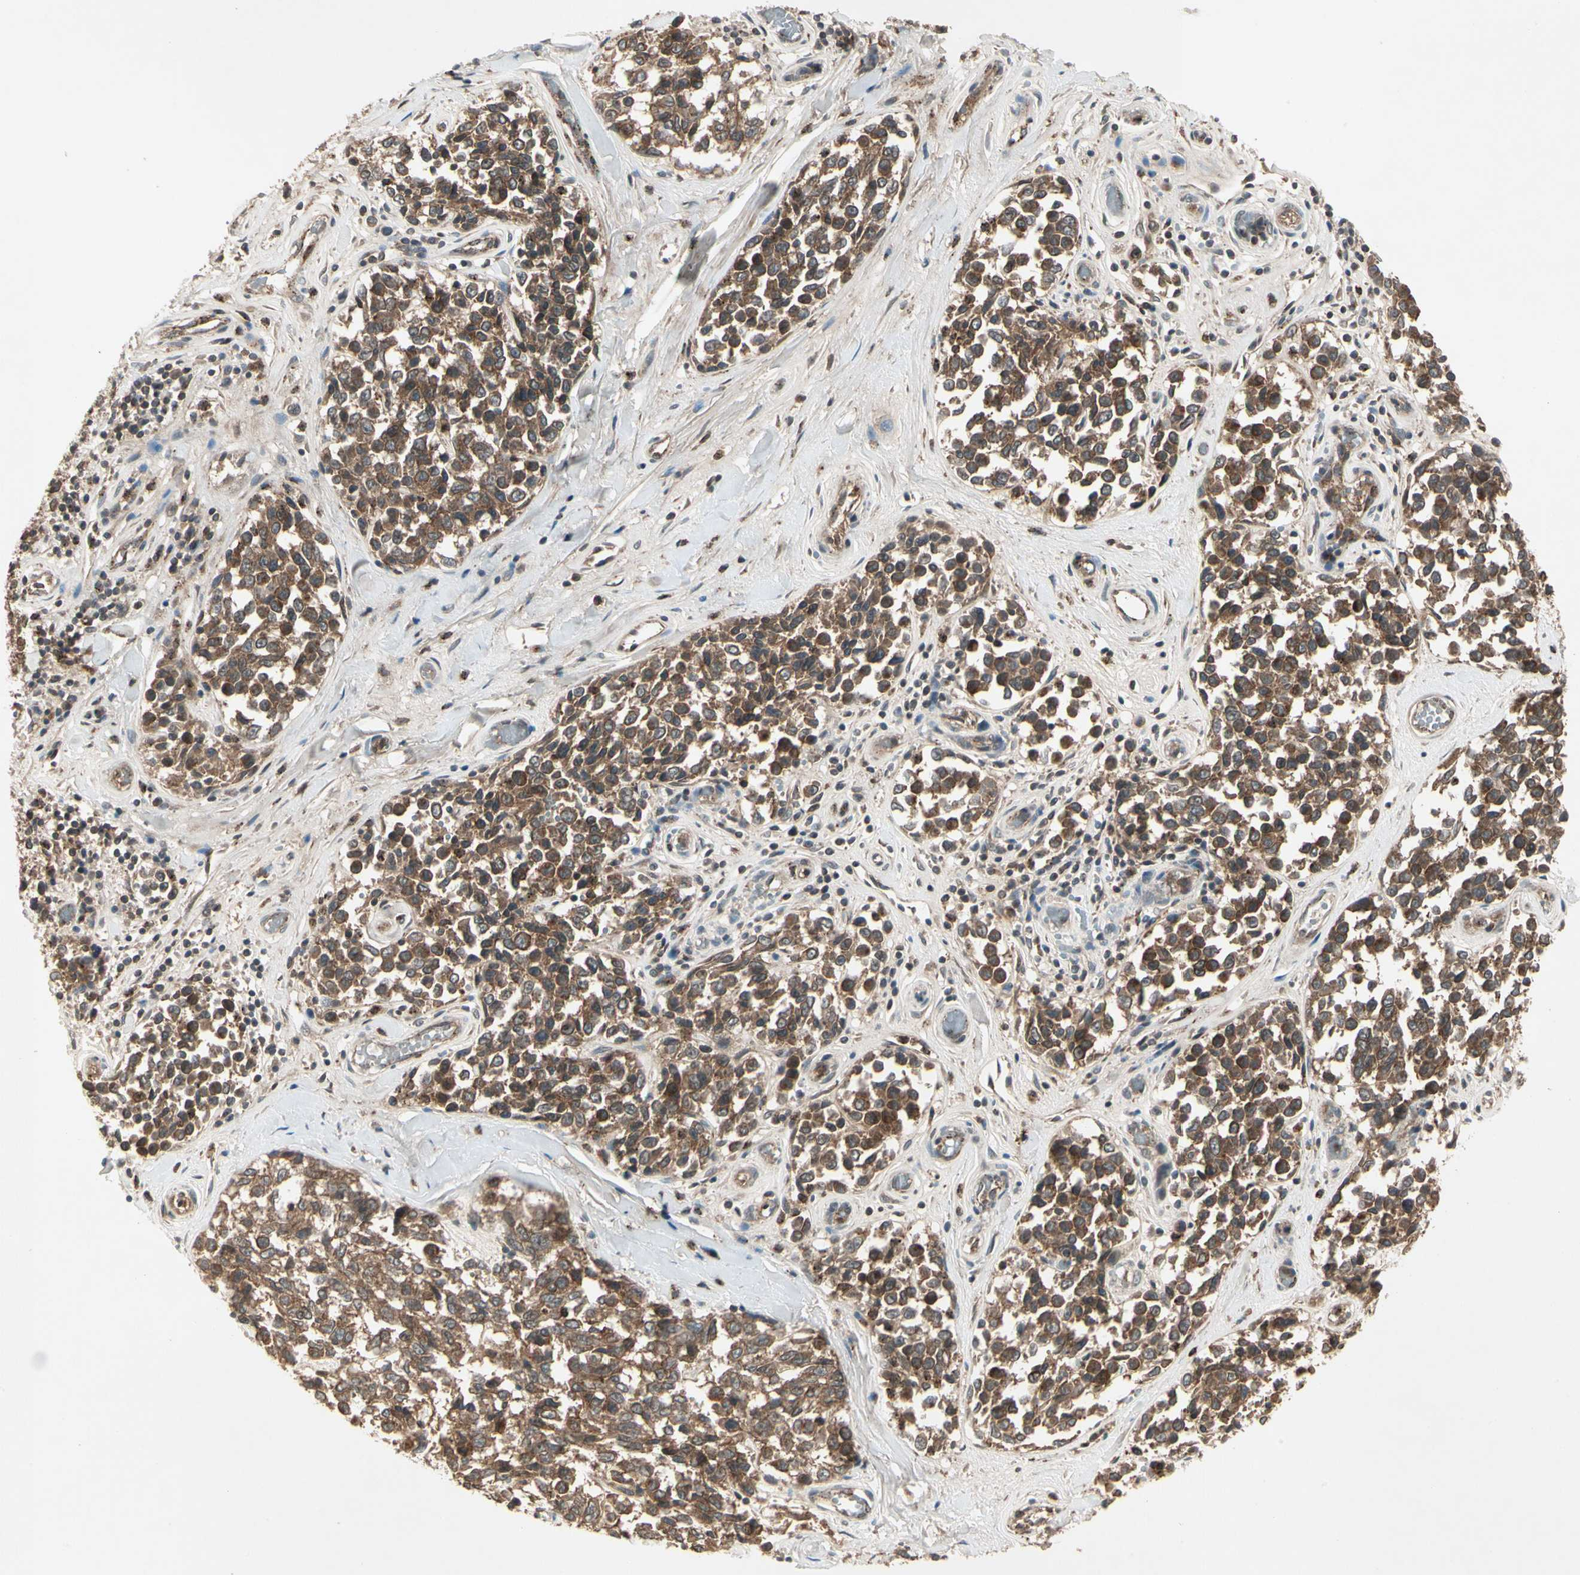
{"staining": {"intensity": "strong", "quantity": ">75%", "location": "cytoplasmic/membranous"}, "tissue": "melanoma", "cell_type": "Tumor cells", "image_type": "cancer", "snomed": [{"axis": "morphology", "description": "Malignant melanoma, NOS"}, {"axis": "topography", "description": "Skin"}], "caption": "Immunohistochemical staining of human malignant melanoma reveals strong cytoplasmic/membranous protein positivity in approximately >75% of tumor cells.", "gene": "FLOT1", "patient": {"sex": "female", "age": 64}}